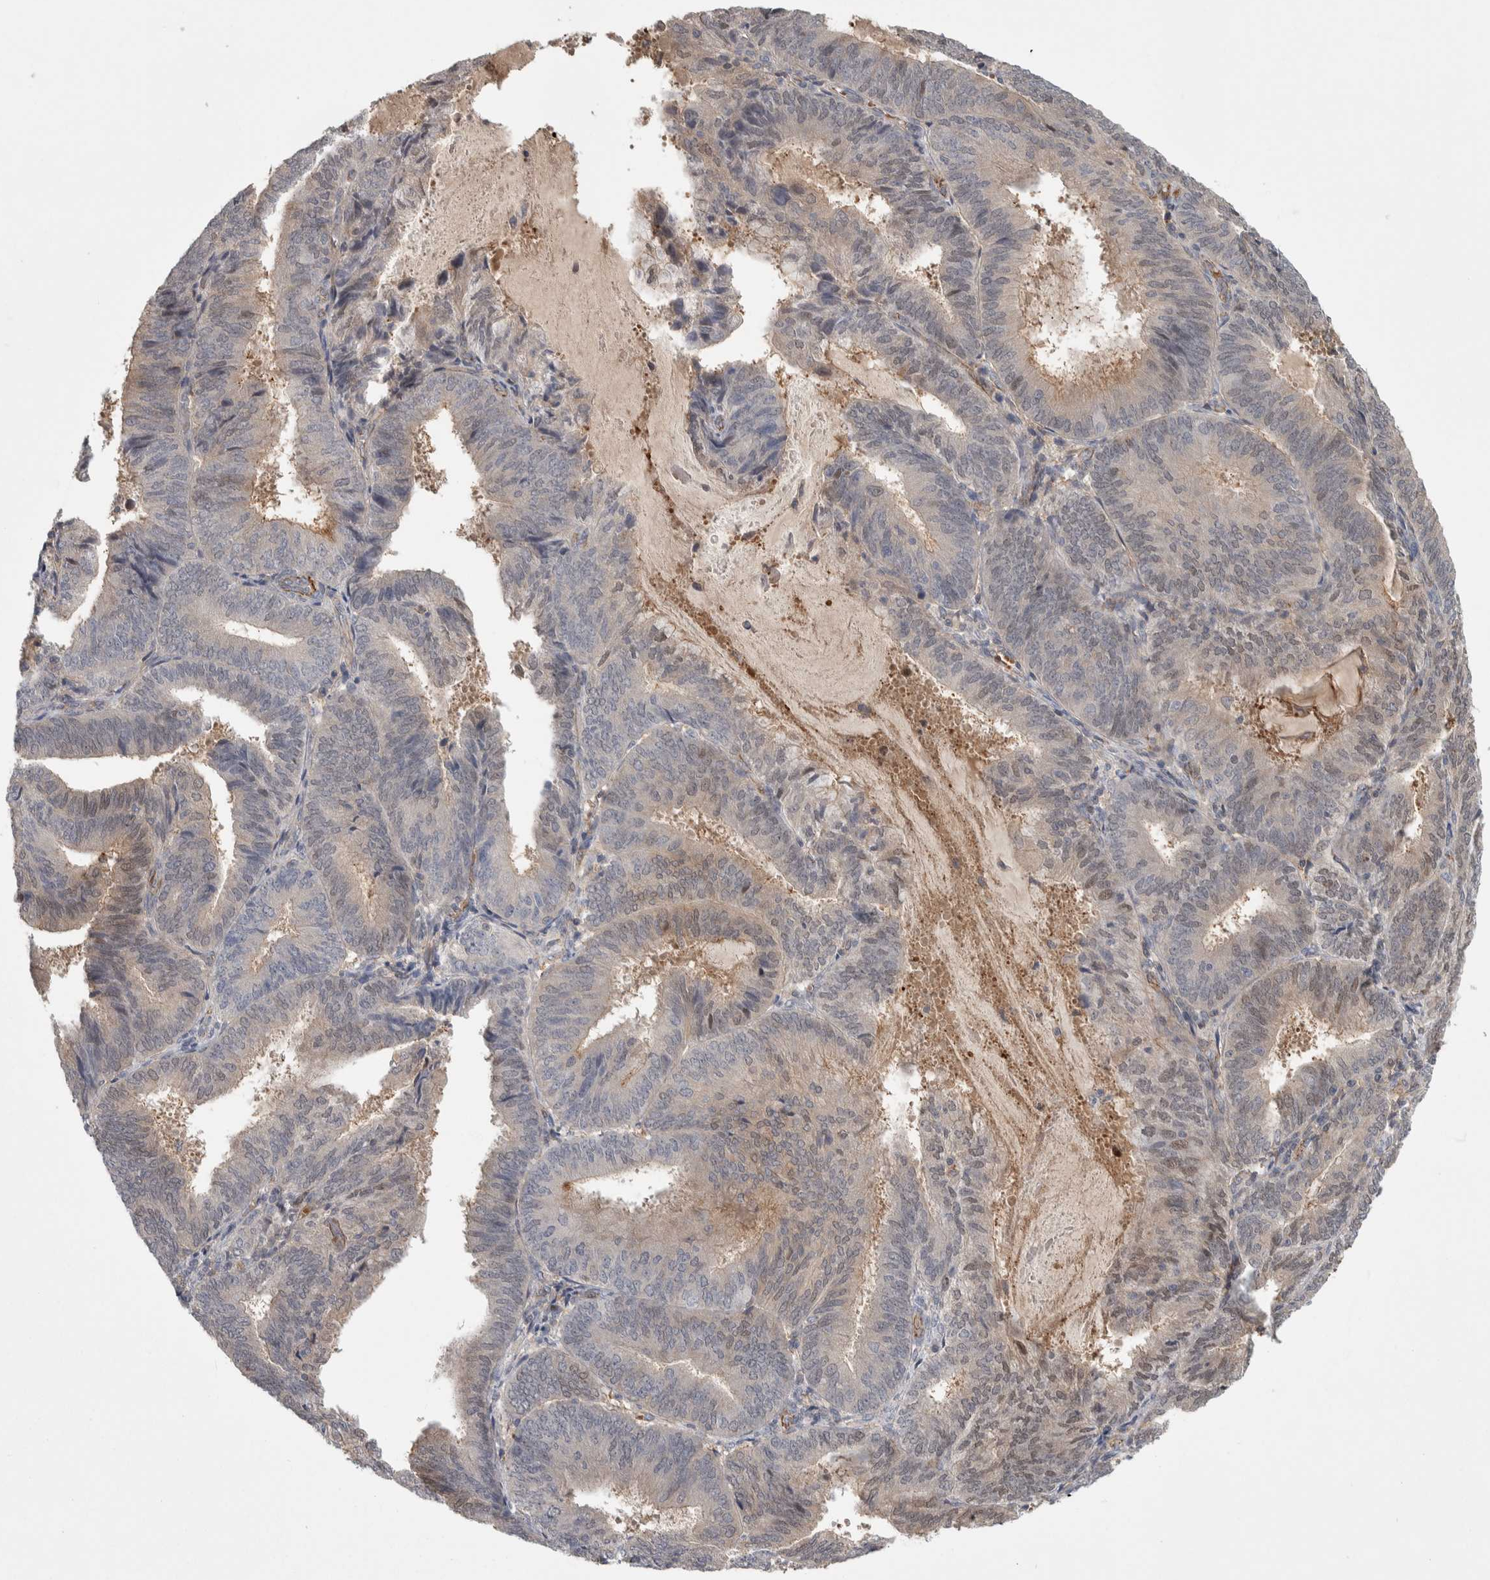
{"staining": {"intensity": "weak", "quantity": "<25%", "location": "cytoplasmic/membranous"}, "tissue": "endometrial cancer", "cell_type": "Tumor cells", "image_type": "cancer", "snomed": [{"axis": "morphology", "description": "Adenocarcinoma, NOS"}, {"axis": "topography", "description": "Endometrium"}], "caption": "Immunohistochemical staining of human endometrial cancer (adenocarcinoma) demonstrates no significant expression in tumor cells.", "gene": "ZNF862", "patient": {"sex": "female", "age": 81}}